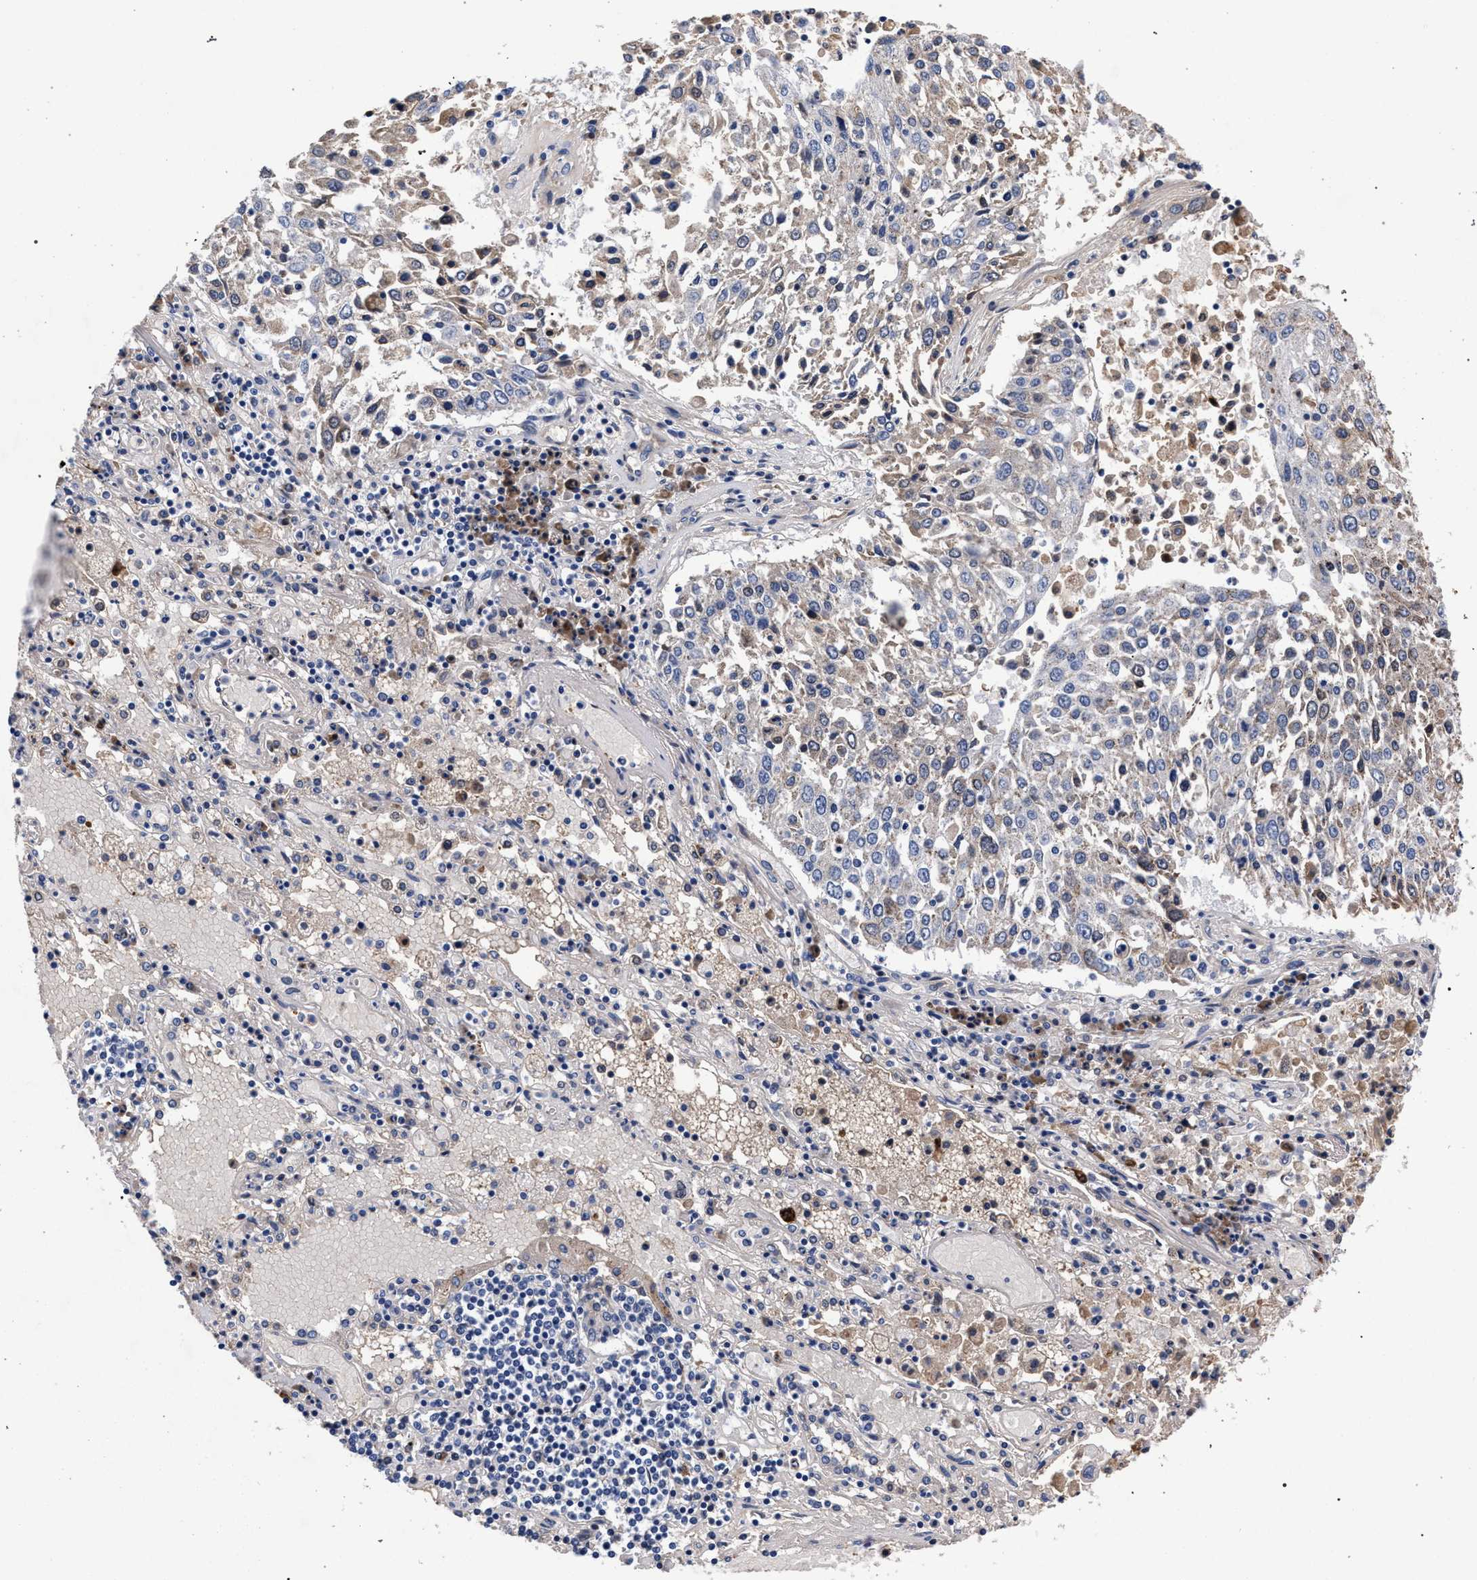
{"staining": {"intensity": "moderate", "quantity": "25%-75%", "location": "cytoplasmic/membranous"}, "tissue": "lung cancer", "cell_type": "Tumor cells", "image_type": "cancer", "snomed": [{"axis": "morphology", "description": "Squamous cell carcinoma, NOS"}, {"axis": "topography", "description": "Lung"}], "caption": "Immunohistochemical staining of human lung squamous cell carcinoma reveals medium levels of moderate cytoplasmic/membranous expression in about 25%-75% of tumor cells.", "gene": "ACOX1", "patient": {"sex": "male", "age": 65}}